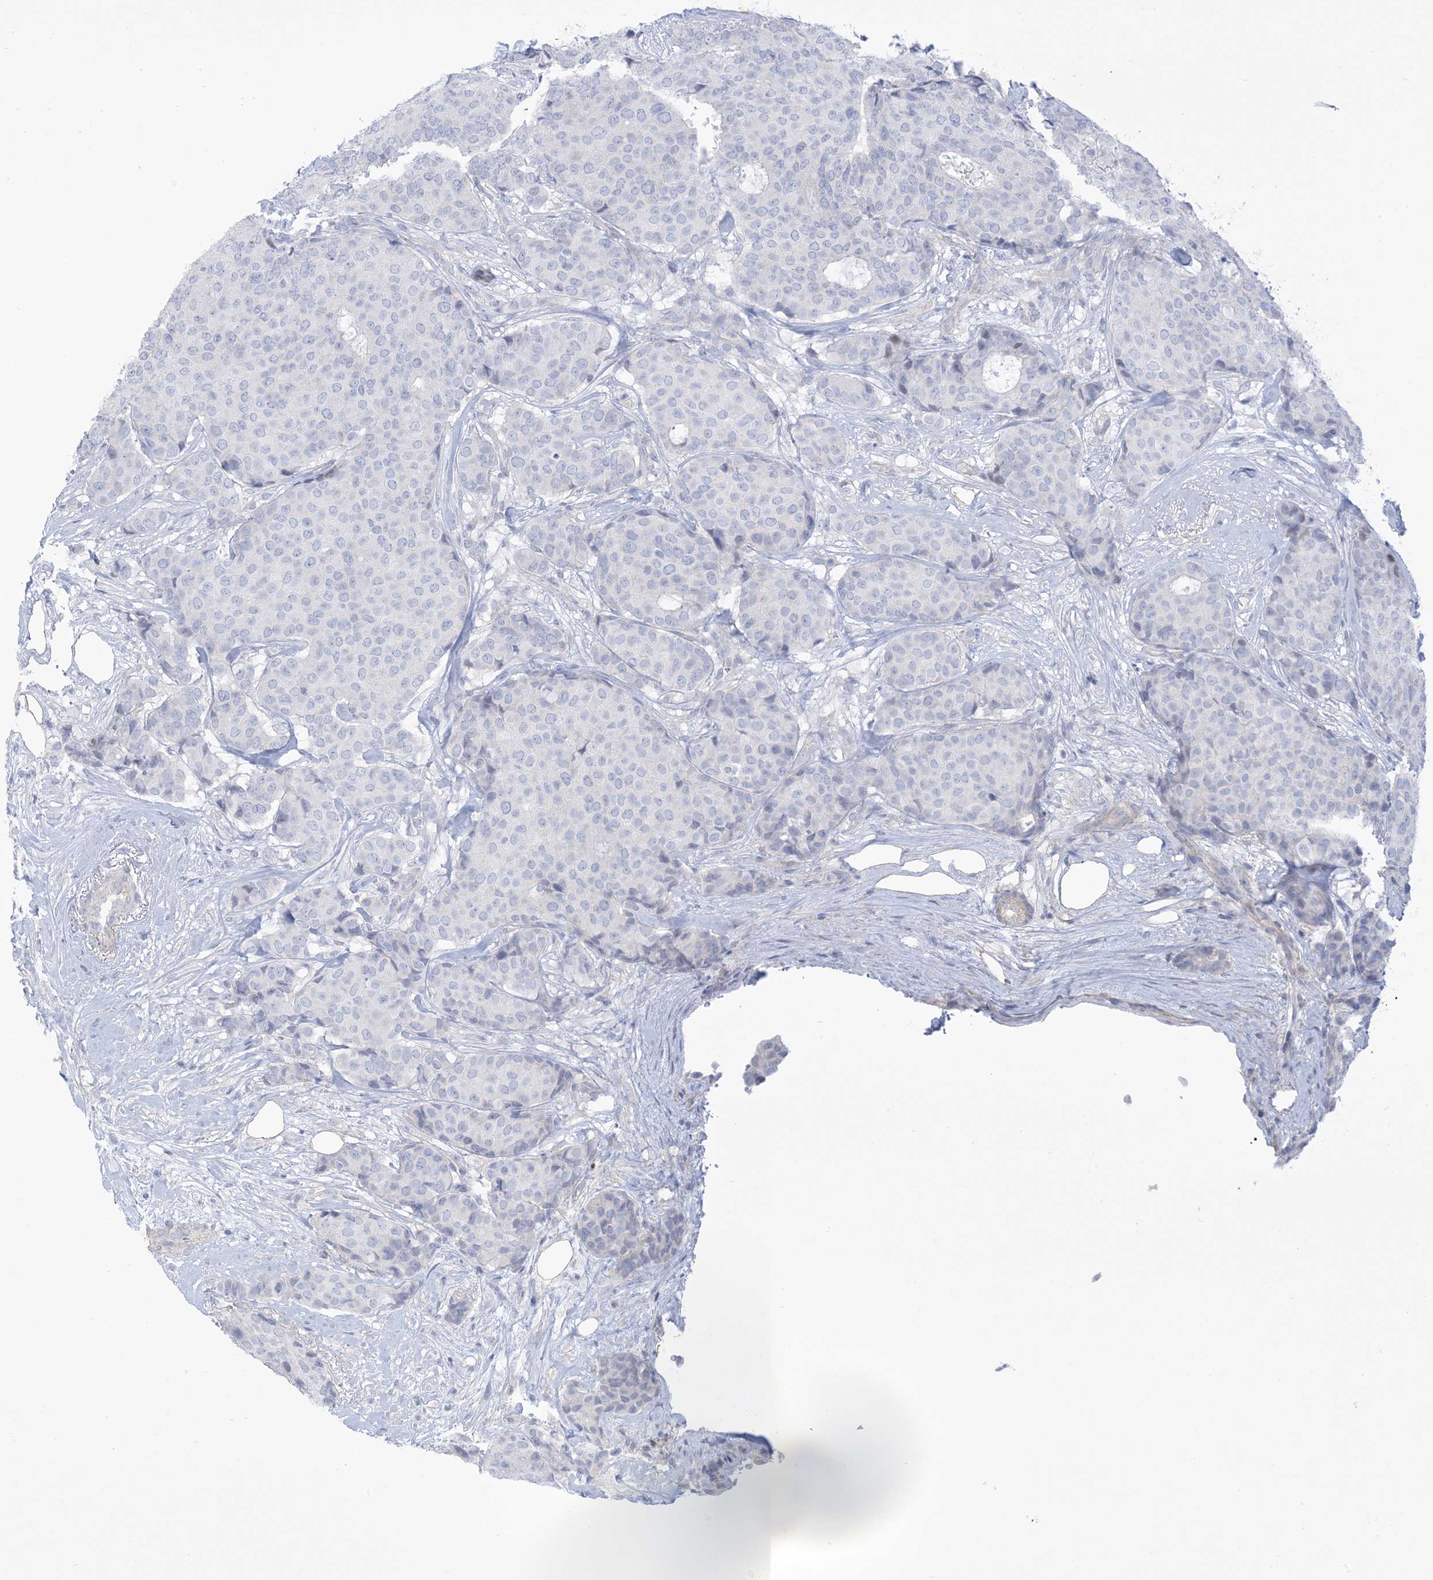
{"staining": {"intensity": "negative", "quantity": "none", "location": "none"}, "tissue": "breast cancer", "cell_type": "Tumor cells", "image_type": "cancer", "snomed": [{"axis": "morphology", "description": "Duct carcinoma"}, {"axis": "topography", "description": "Breast"}], "caption": "Immunohistochemistry (IHC) photomicrograph of neoplastic tissue: human breast cancer stained with DAB (3,3'-diaminobenzidine) demonstrates no significant protein expression in tumor cells. (Immunohistochemistry (IHC), brightfield microscopy, high magnification).", "gene": "MTHFD2L", "patient": {"sex": "female", "age": 75}}